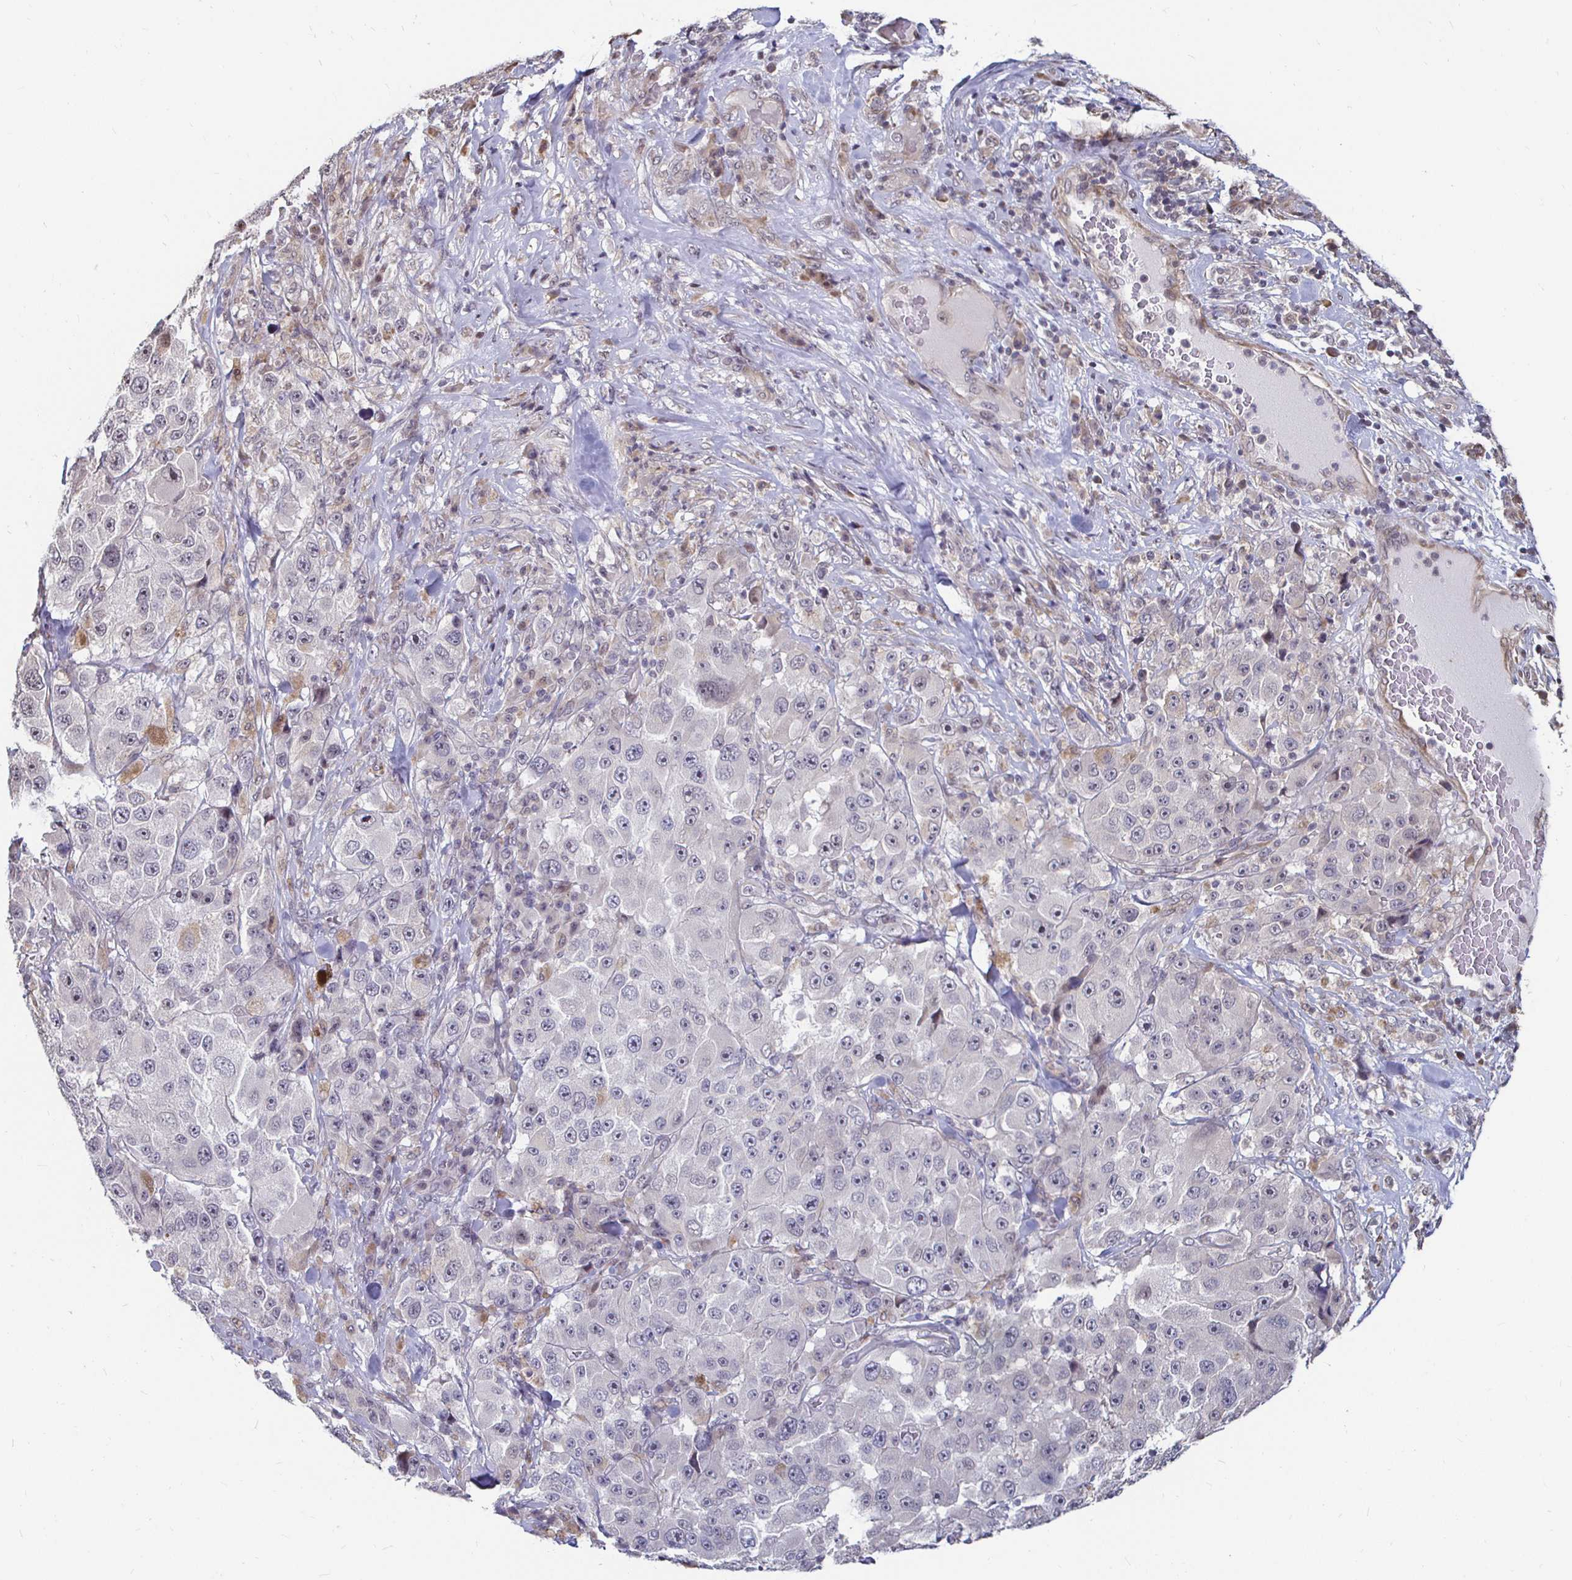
{"staining": {"intensity": "negative", "quantity": "none", "location": "none"}, "tissue": "melanoma", "cell_type": "Tumor cells", "image_type": "cancer", "snomed": [{"axis": "morphology", "description": "Malignant melanoma, Metastatic site"}, {"axis": "topography", "description": "Lymph node"}], "caption": "Malignant melanoma (metastatic site) stained for a protein using immunohistochemistry reveals no staining tumor cells.", "gene": "CAPN11", "patient": {"sex": "male", "age": 62}}